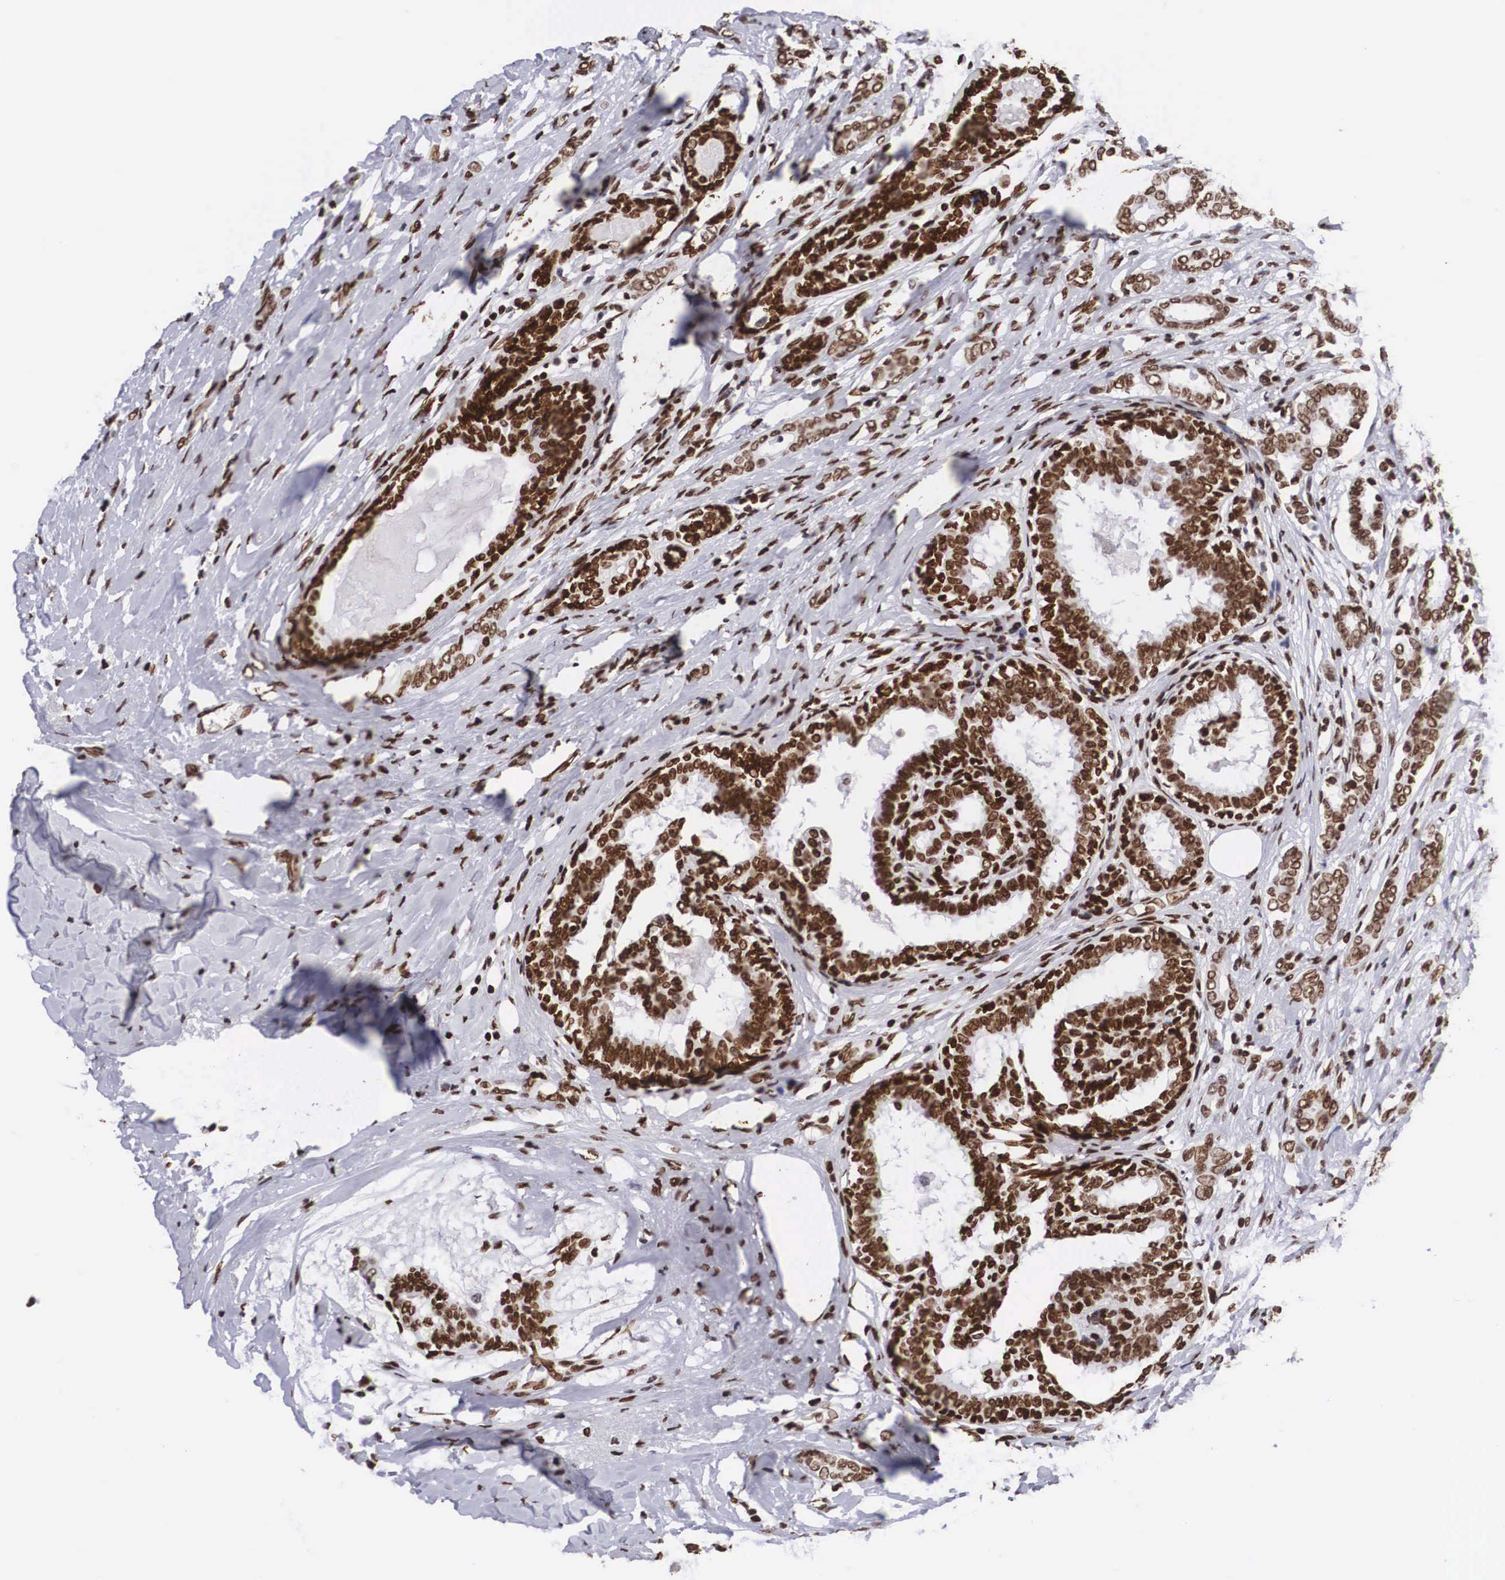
{"staining": {"intensity": "strong", "quantity": ">75%", "location": "nuclear"}, "tissue": "breast cancer", "cell_type": "Tumor cells", "image_type": "cancer", "snomed": [{"axis": "morphology", "description": "Duct carcinoma"}, {"axis": "topography", "description": "Breast"}], "caption": "Immunohistochemical staining of breast cancer (invasive ductal carcinoma) displays high levels of strong nuclear protein positivity in about >75% of tumor cells.", "gene": "MECP2", "patient": {"sex": "female", "age": 50}}